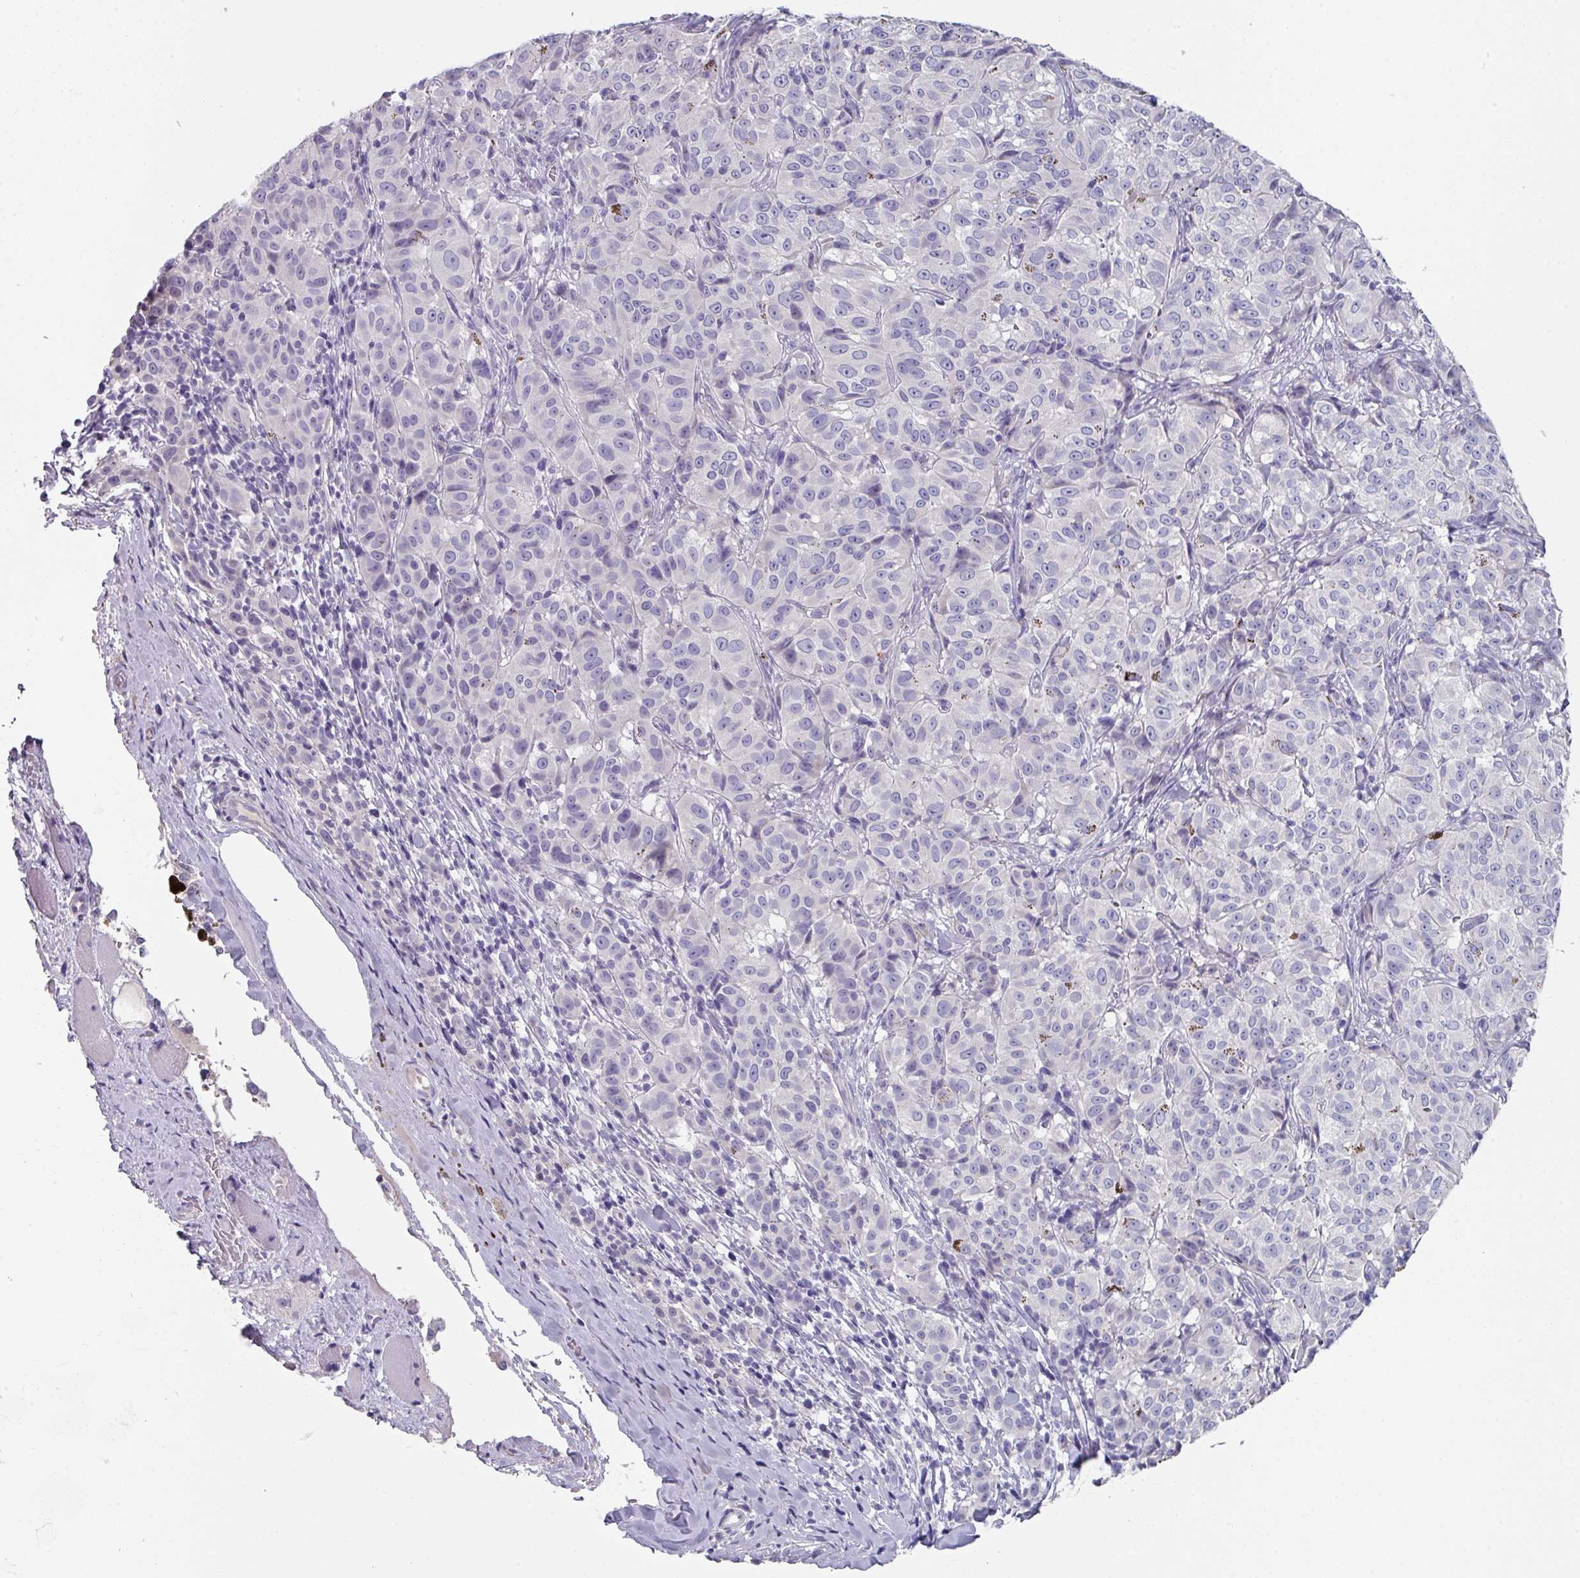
{"staining": {"intensity": "negative", "quantity": "none", "location": "none"}, "tissue": "melanoma", "cell_type": "Tumor cells", "image_type": "cancer", "snomed": [{"axis": "morphology", "description": "Malignant melanoma, NOS"}, {"axis": "topography", "description": "Skin"}], "caption": "High power microscopy photomicrograph of an IHC micrograph of malignant melanoma, revealing no significant staining in tumor cells. (DAB (3,3'-diaminobenzidine) immunohistochemistry (IHC) visualized using brightfield microscopy, high magnification).", "gene": "DEFB115", "patient": {"sex": "female", "age": 72}}